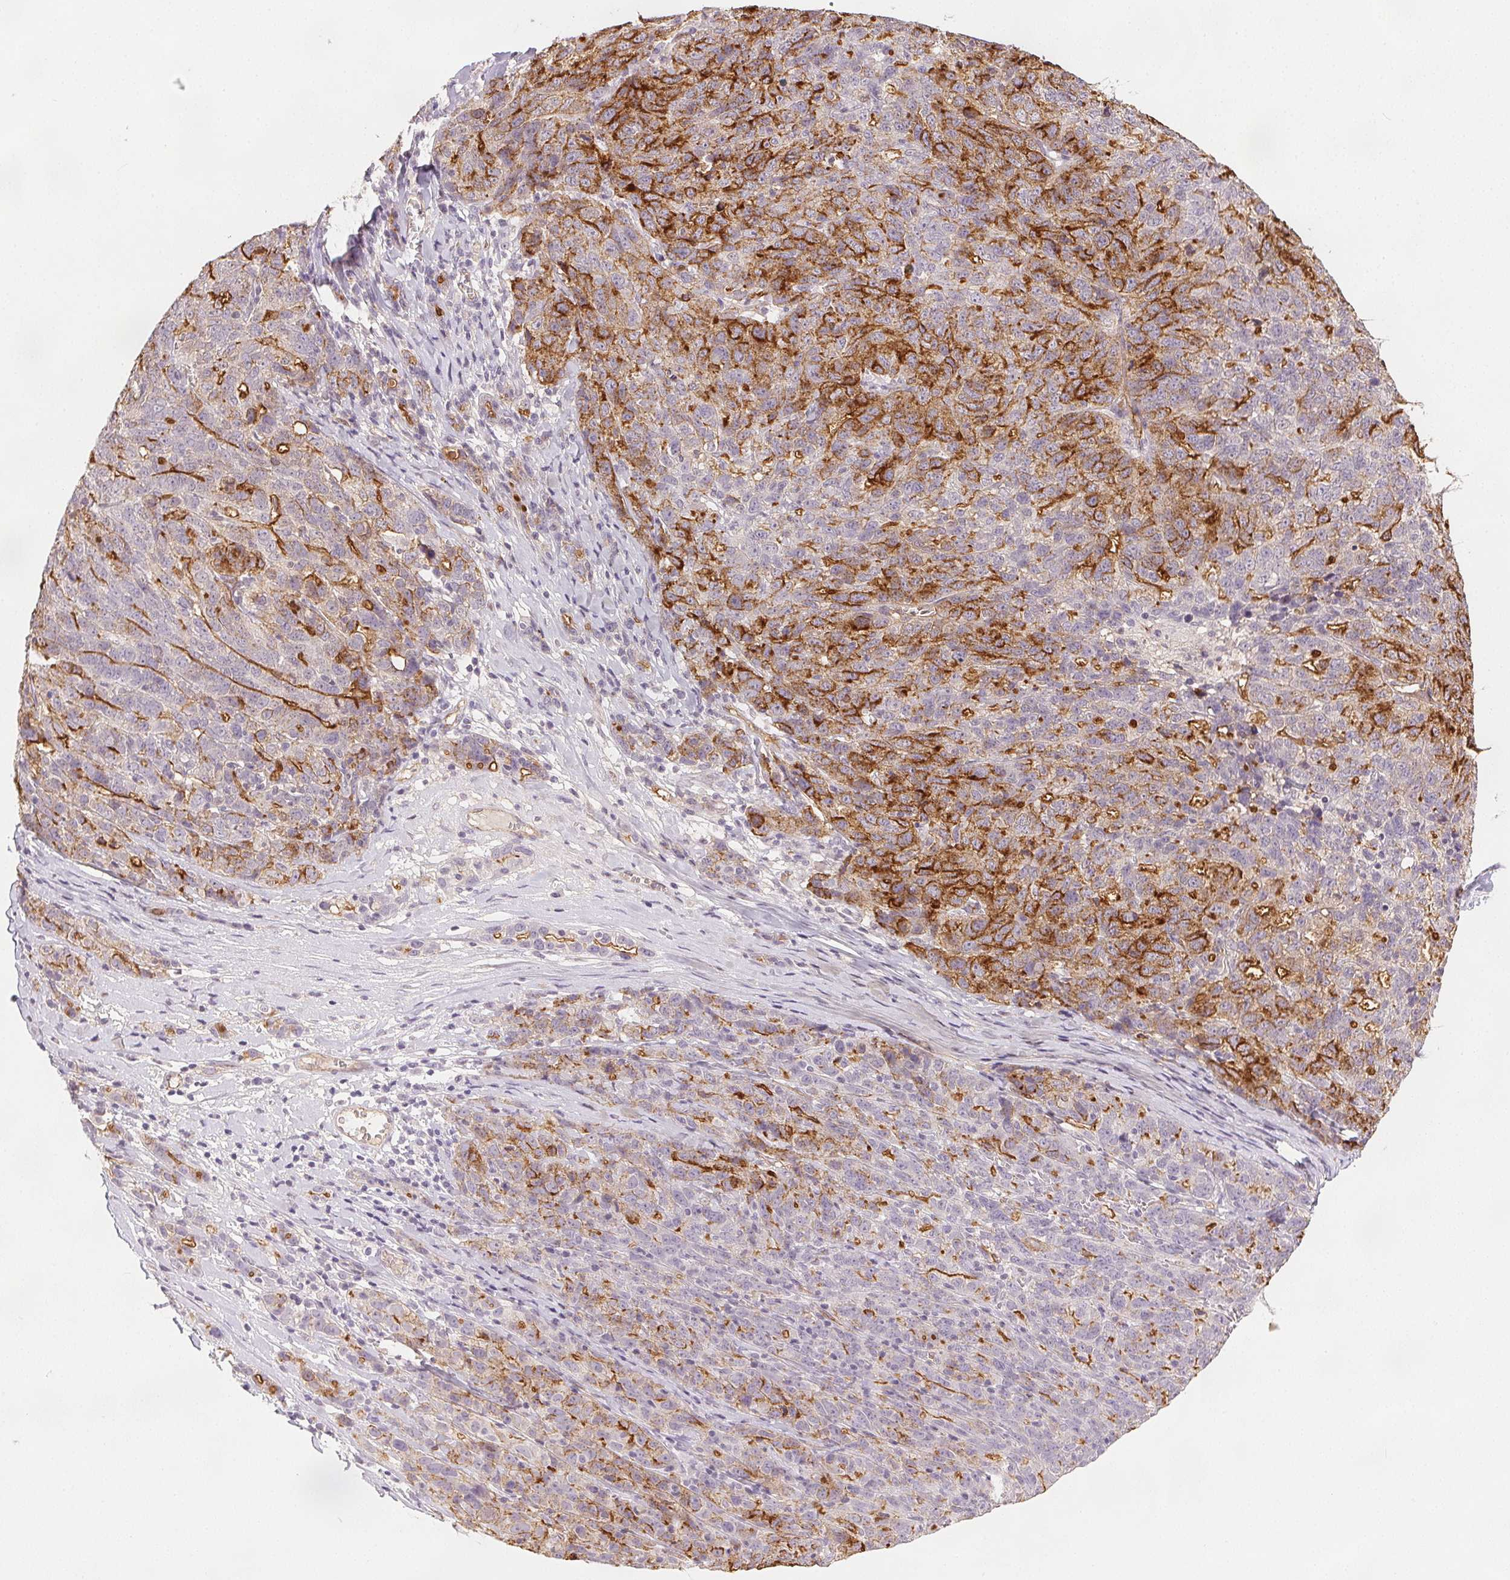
{"staining": {"intensity": "strong", "quantity": "25%-75%", "location": "cytoplasmic/membranous"}, "tissue": "ovarian cancer", "cell_type": "Tumor cells", "image_type": "cancer", "snomed": [{"axis": "morphology", "description": "Cystadenocarcinoma, serous, NOS"}, {"axis": "topography", "description": "Ovary"}], "caption": "Immunohistochemistry (IHC) photomicrograph of serous cystadenocarcinoma (ovarian) stained for a protein (brown), which reveals high levels of strong cytoplasmic/membranous positivity in about 25%-75% of tumor cells.", "gene": "PODXL", "patient": {"sex": "female", "age": 71}}